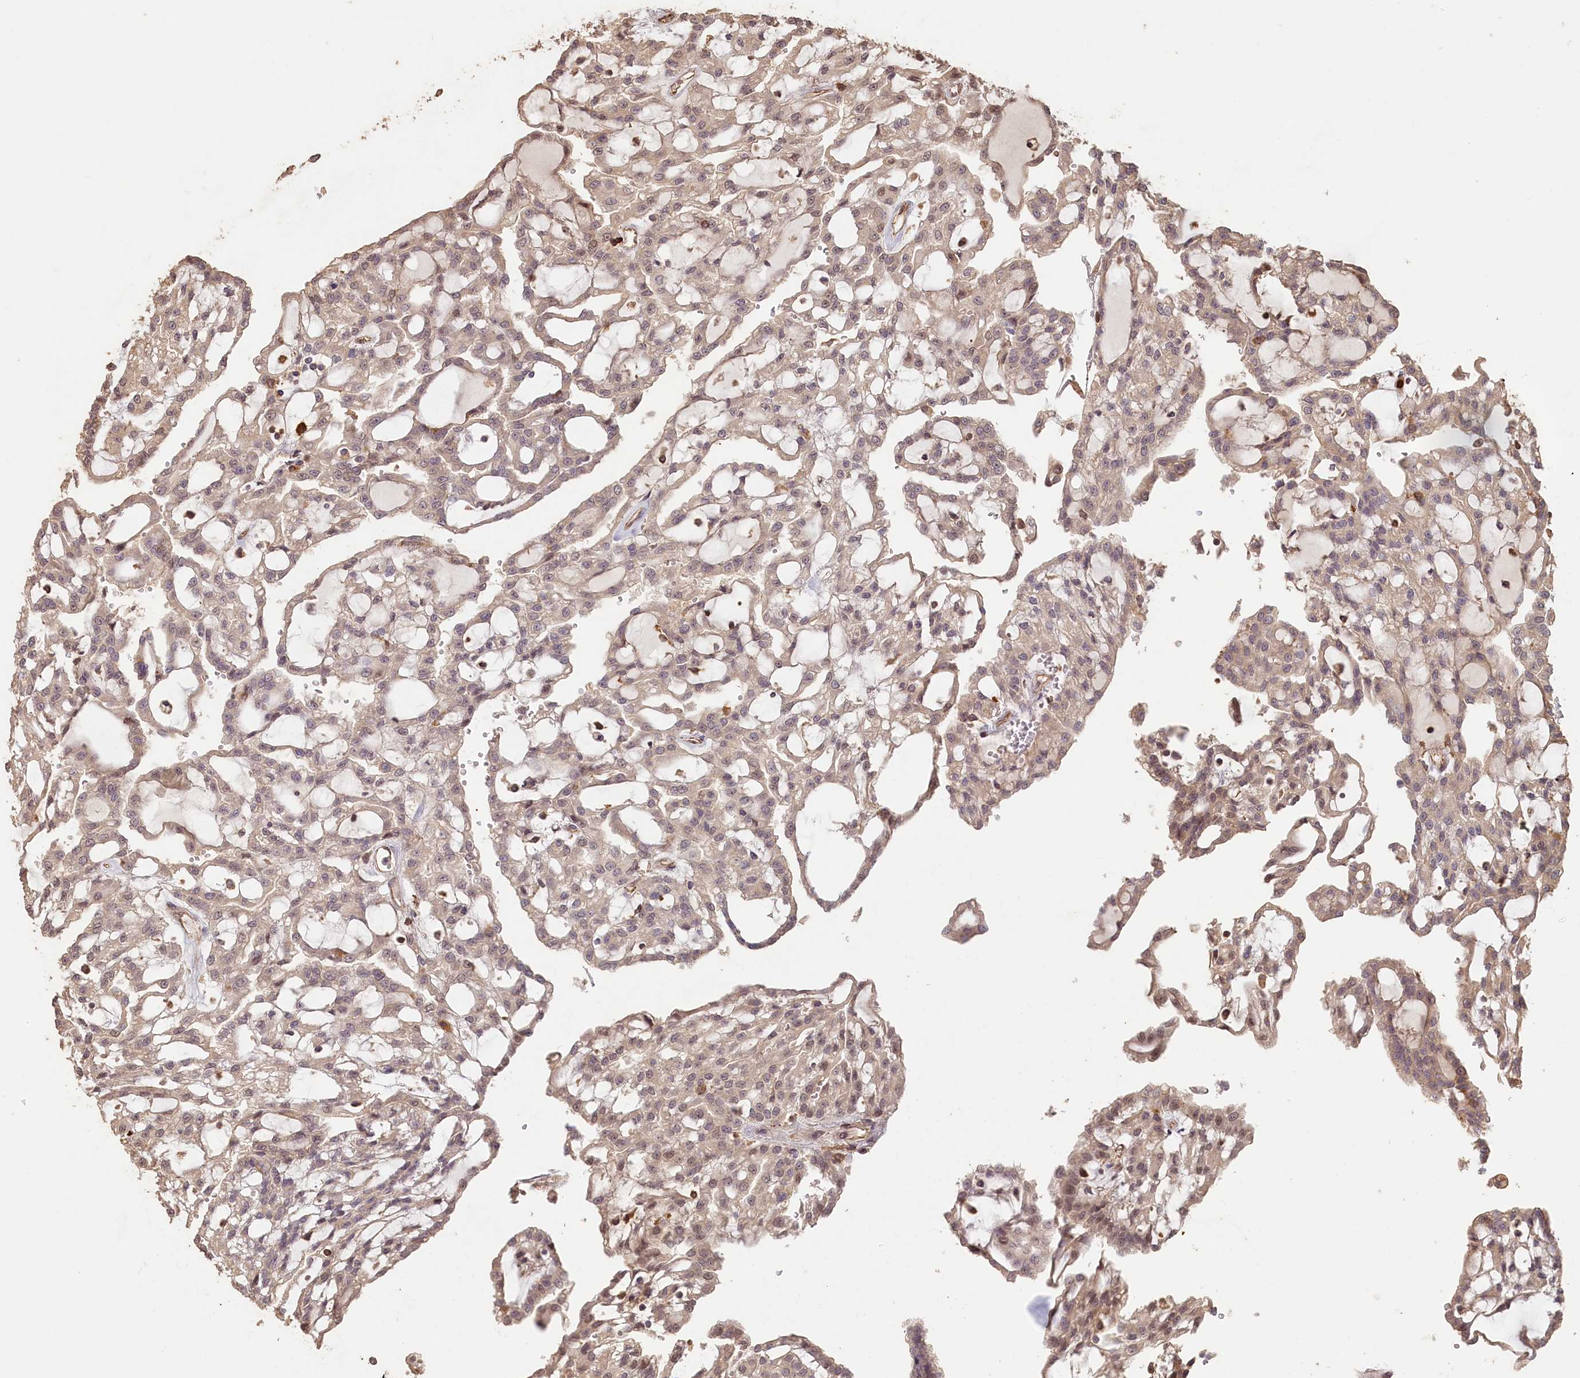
{"staining": {"intensity": "weak", "quantity": "<25%", "location": "cytoplasmic/membranous"}, "tissue": "renal cancer", "cell_type": "Tumor cells", "image_type": "cancer", "snomed": [{"axis": "morphology", "description": "Adenocarcinoma, NOS"}, {"axis": "topography", "description": "Kidney"}], "caption": "The IHC micrograph has no significant positivity in tumor cells of renal cancer (adenocarcinoma) tissue. The staining was performed using DAB (3,3'-diaminobenzidine) to visualize the protein expression in brown, while the nuclei were stained in blue with hematoxylin (Magnification: 20x).", "gene": "MADD", "patient": {"sex": "male", "age": 63}}